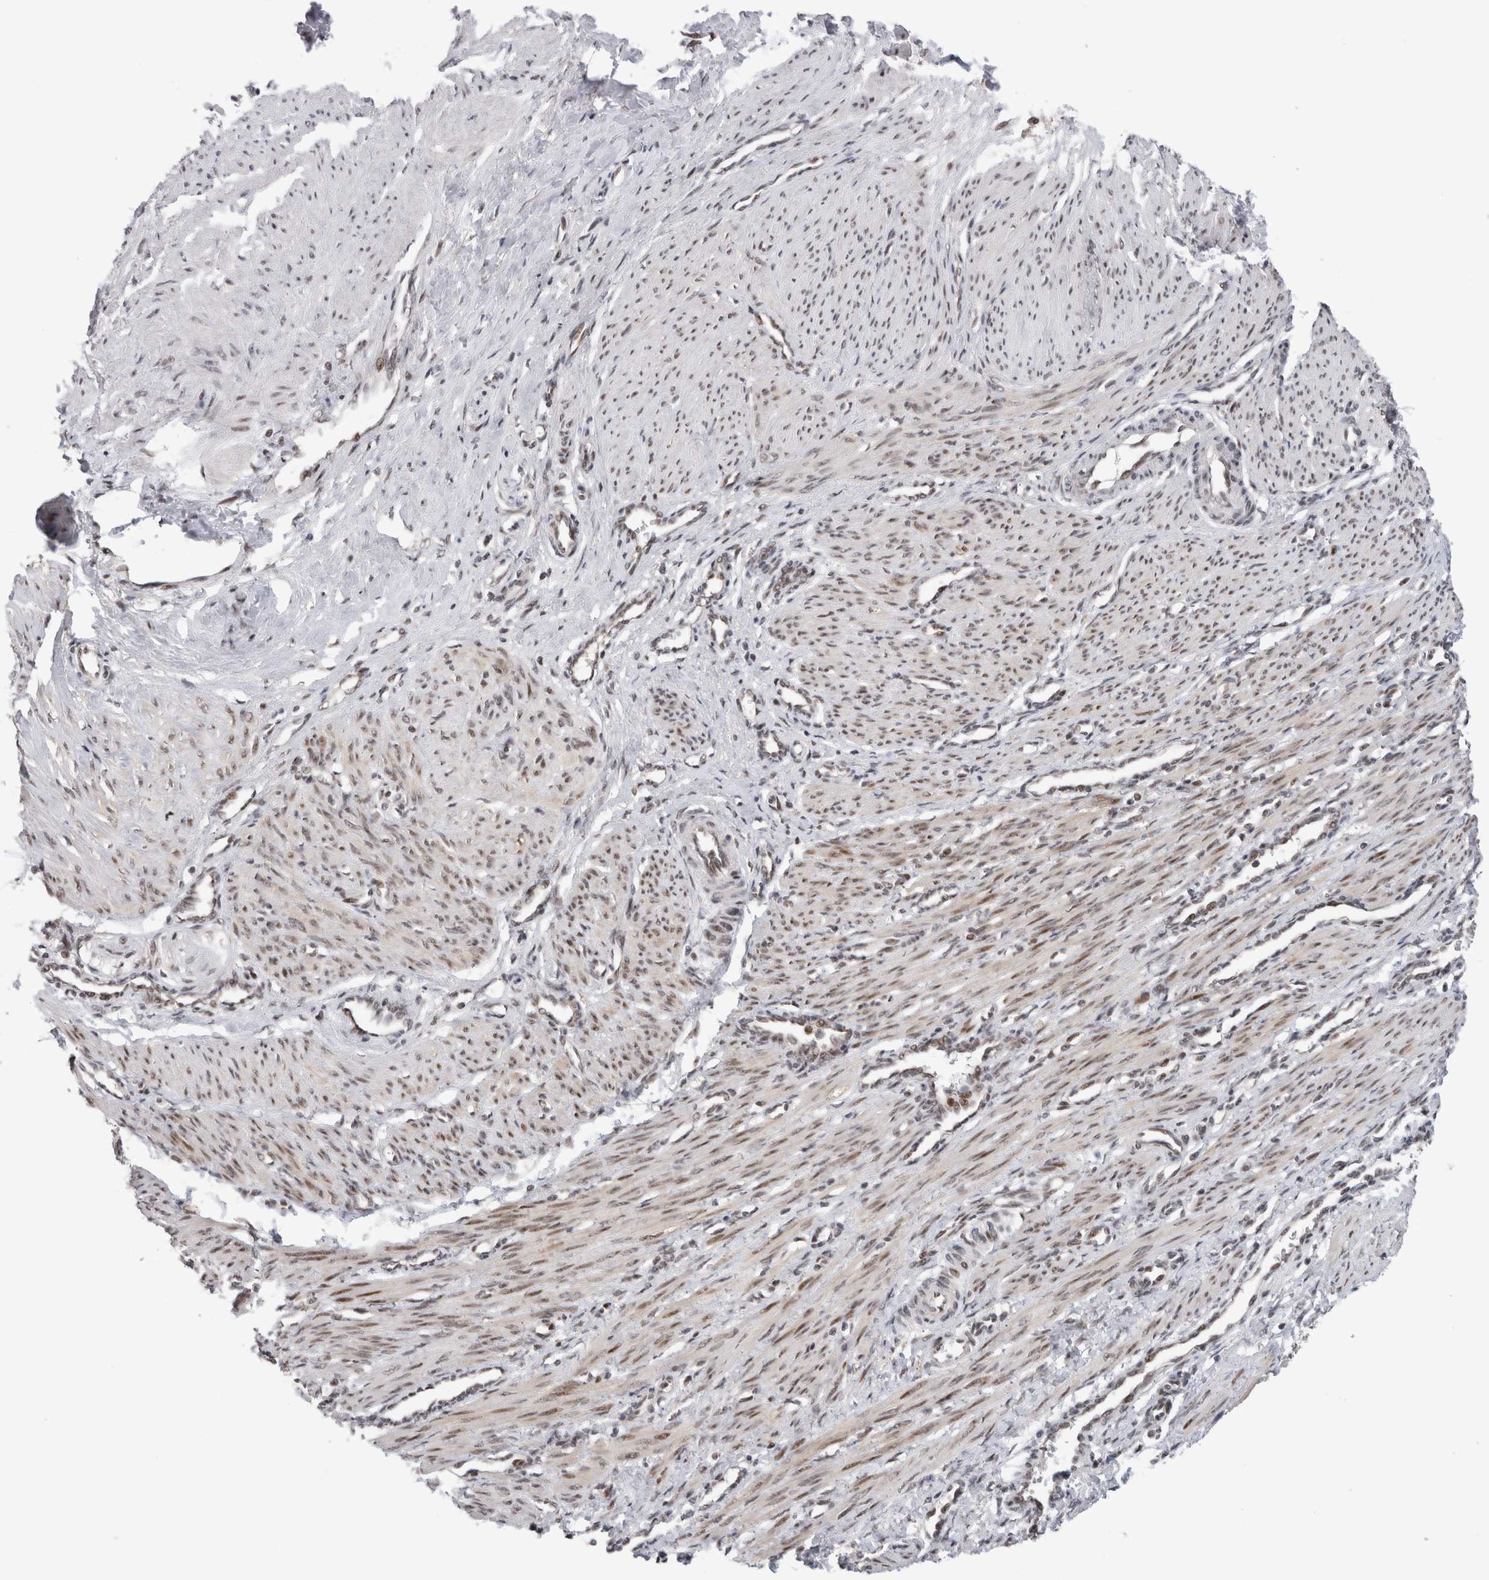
{"staining": {"intensity": "weak", "quantity": "25%-75%", "location": "nuclear"}, "tissue": "smooth muscle", "cell_type": "Smooth muscle cells", "image_type": "normal", "snomed": [{"axis": "morphology", "description": "Normal tissue, NOS"}, {"axis": "topography", "description": "Endometrium"}], "caption": "Weak nuclear expression is present in about 25%-75% of smooth muscle cells in normal smooth muscle.", "gene": "ZNF521", "patient": {"sex": "female", "age": 33}}